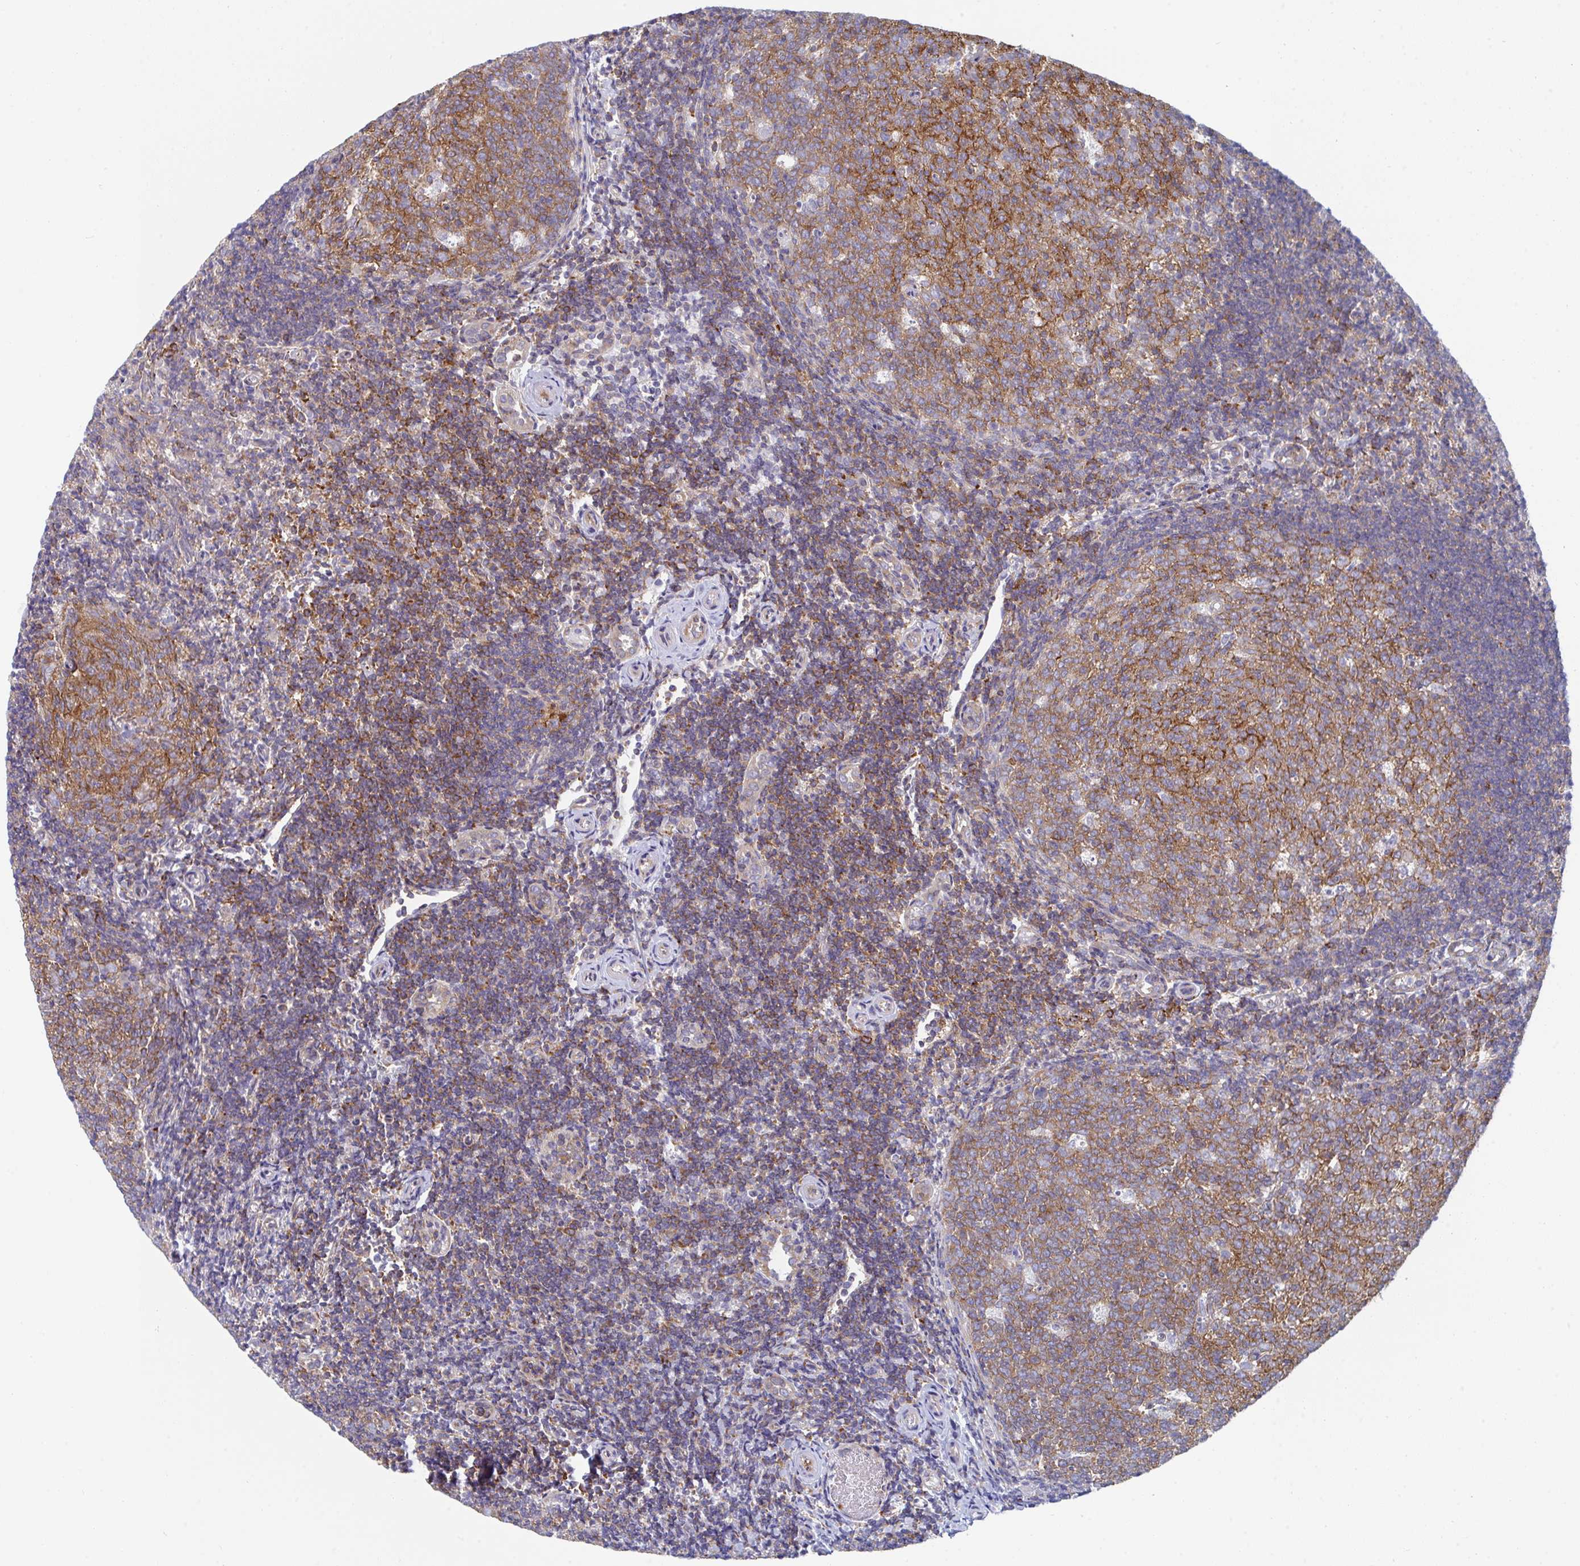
{"staining": {"intensity": "moderate", "quantity": ">75%", "location": "cytoplasmic/membranous"}, "tissue": "tonsil", "cell_type": "Germinal center cells", "image_type": "normal", "snomed": [{"axis": "morphology", "description": "Normal tissue, NOS"}, {"axis": "topography", "description": "Tonsil"}], "caption": "Brown immunohistochemical staining in normal human tonsil exhibits moderate cytoplasmic/membranous positivity in approximately >75% of germinal center cells.", "gene": "WNK1", "patient": {"sex": "female", "age": 10}}